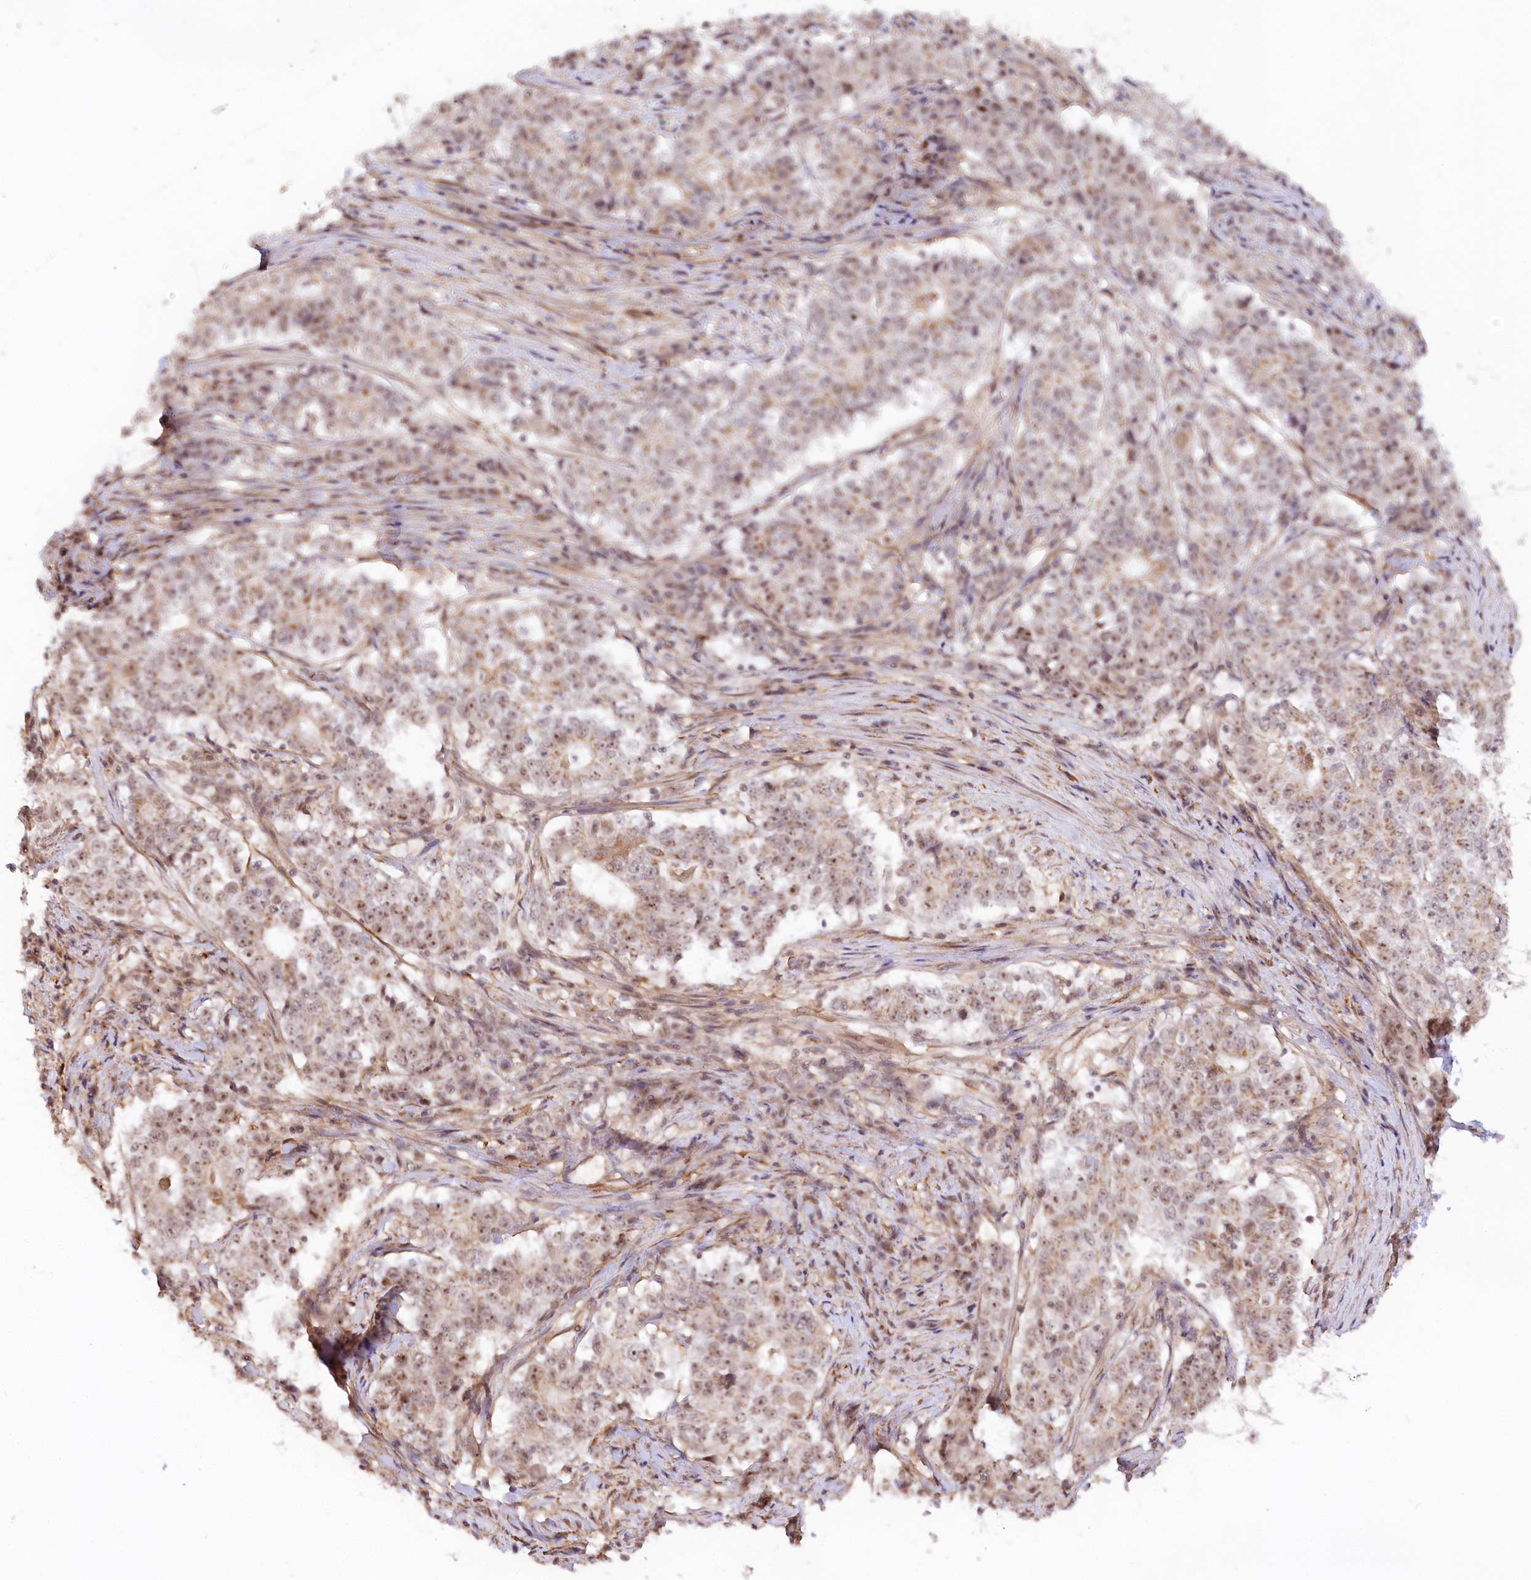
{"staining": {"intensity": "weak", "quantity": ">75%", "location": "cytoplasmic/membranous,nuclear"}, "tissue": "stomach cancer", "cell_type": "Tumor cells", "image_type": "cancer", "snomed": [{"axis": "morphology", "description": "Adenocarcinoma, NOS"}, {"axis": "topography", "description": "Stomach"}], "caption": "A high-resolution image shows immunohistochemistry (IHC) staining of stomach cancer (adenocarcinoma), which reveals weak cytoplasmic/membranous and nuclear staining in about >75% of tumor cells.", "gene": "GNL3L", "patient": {"sex": "male", "age": 59}}